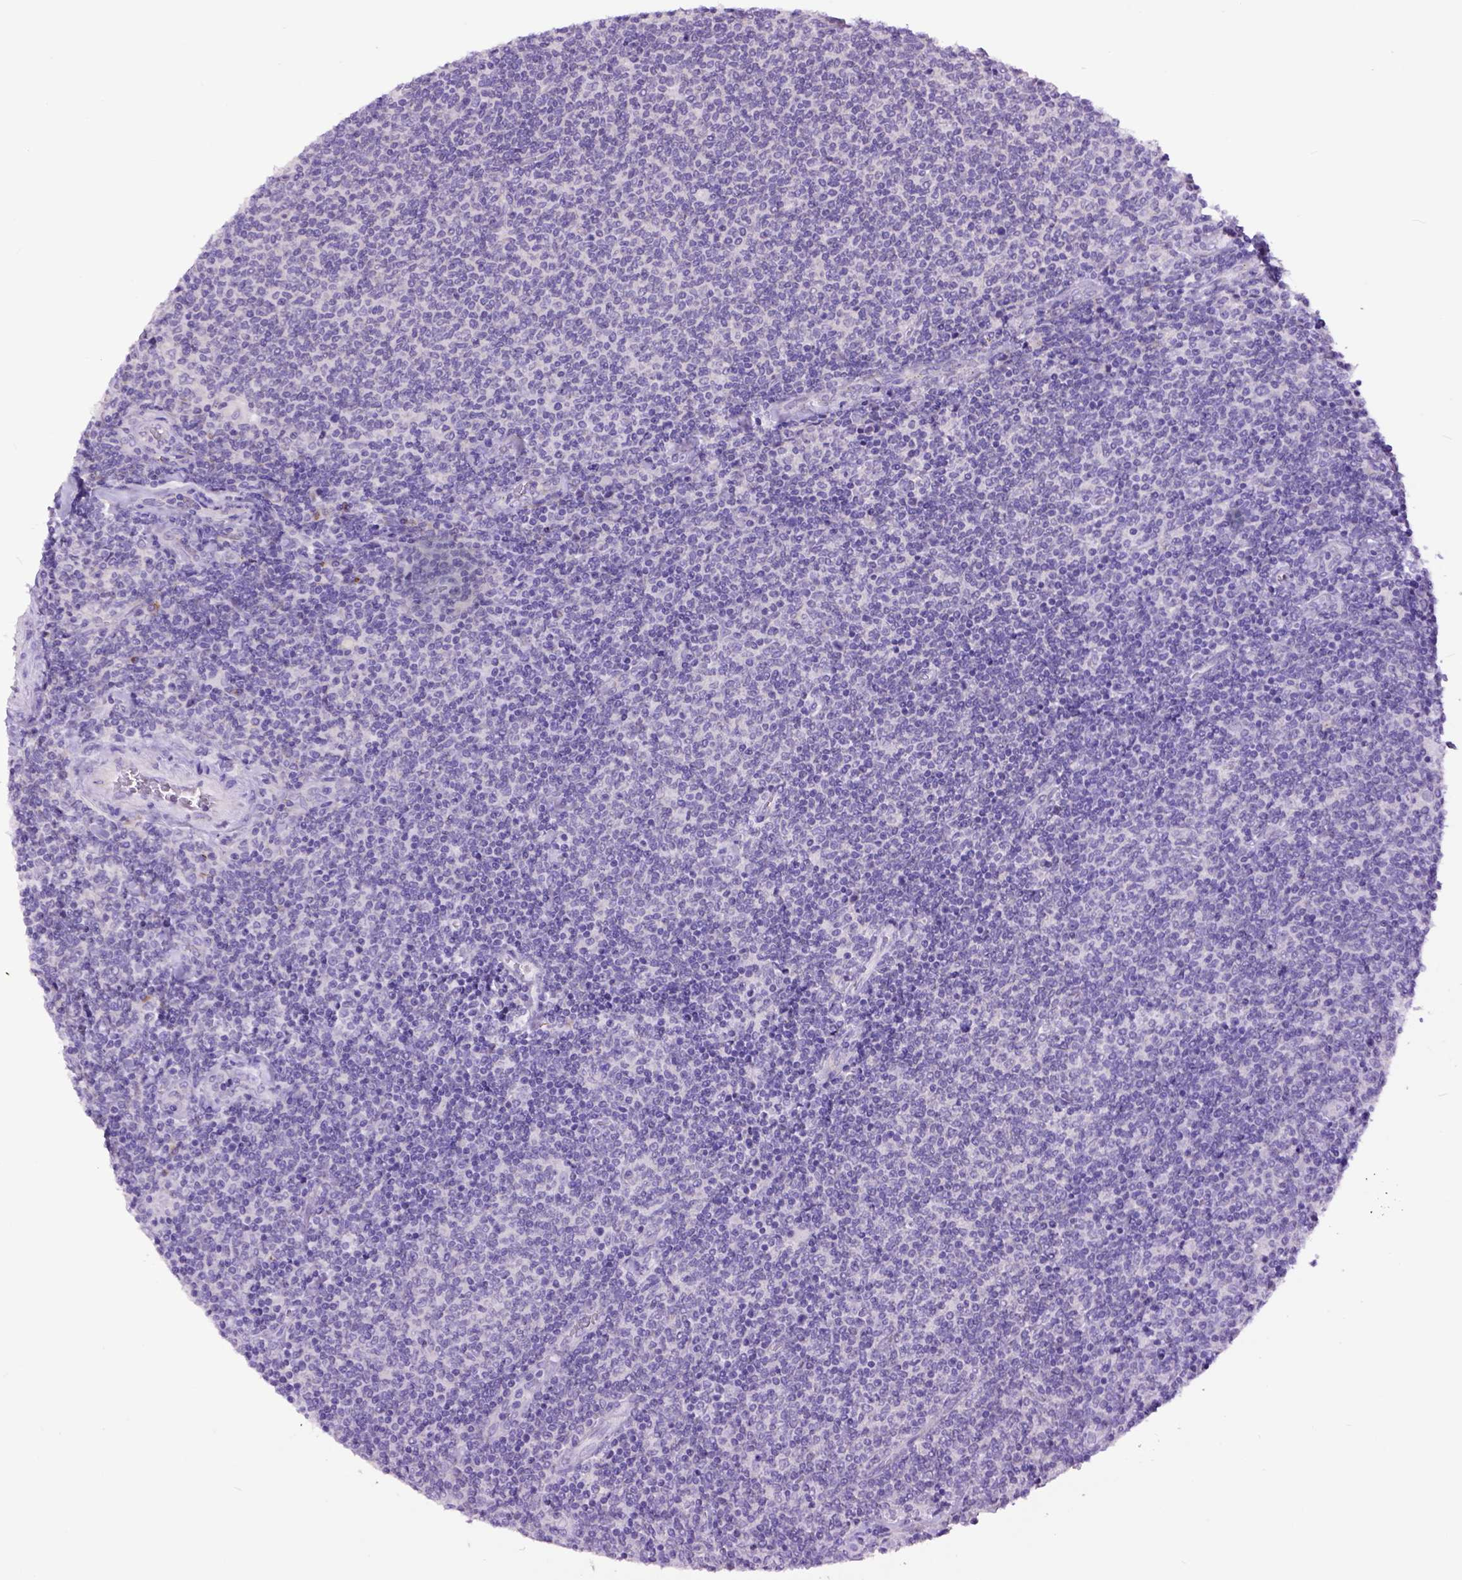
{"staining": {"intensity": "negative", "quantity": "none", "location": "none"}, "tissue": "lymphoma", "cell_type": "Tumor cells", "image_type": "cancer", "snomed": [{"axis": "morphology", "description": "Malignant lymphoma, non-Hodgkin's type, Low grade"}, {"axis": "topography", "description": "Lymph node"}], "caption": "DAB immunohistochemical staining of lymphoma shows no significant staining in tumor cells.", "gene": "RAB25", "patient": {"sex": "male", "age": 52}}